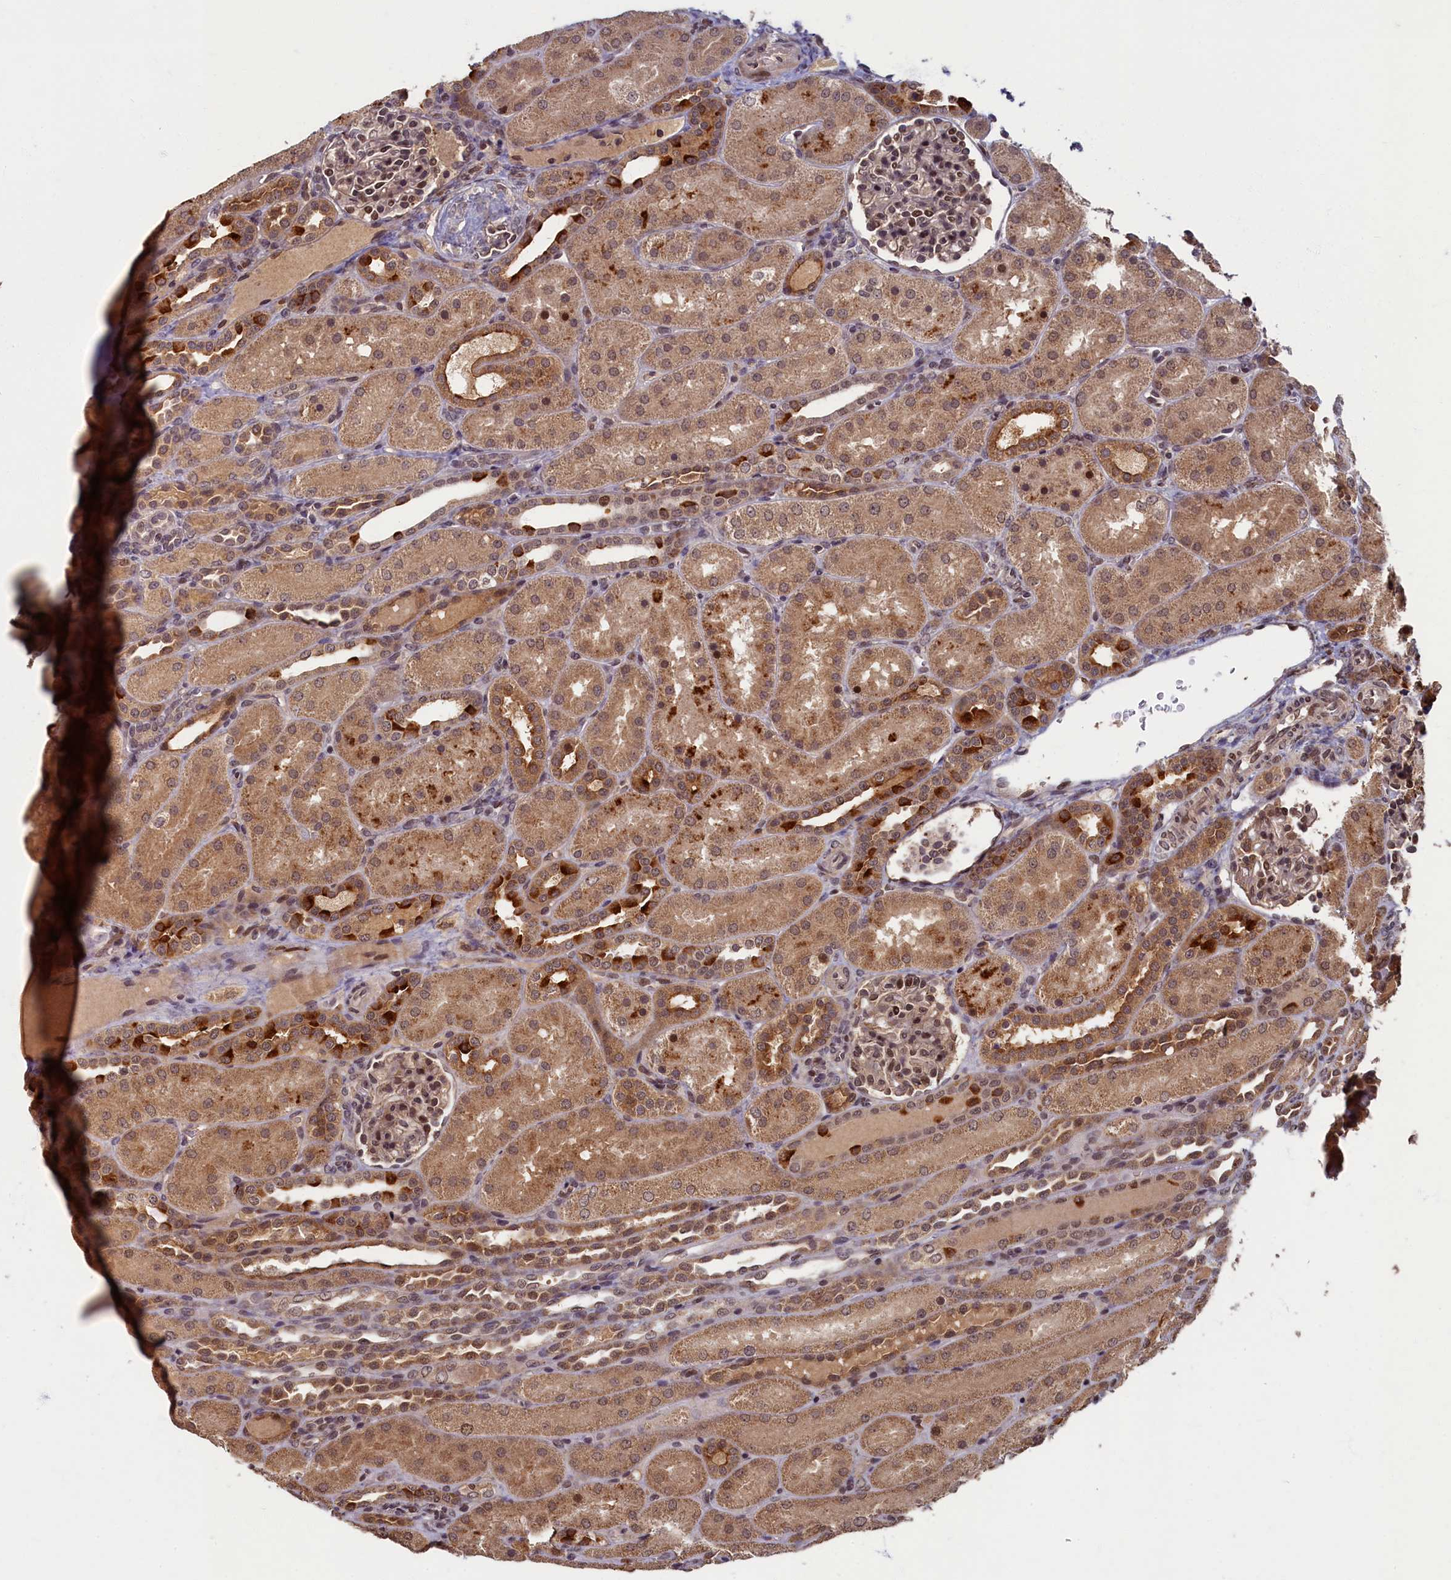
{"staining": {"intensity": "moderate", "quantity": "25%-75%", "location": "nuclear"}, "tissue": "kidney", "cell_type": "Cells in glomeruli", "image_type": "normal", "snomed": [{"axis": "morphology", "description": "Normal tissue, NOS"}, {"axis": "topography", "description": "Kidney"}], "caption": "A high-resolution photomicrograph shows IHC staining of unremarkable kidney, which exhibits moderate nuclear staining in about 25%-75% of cells in glomeruli. (DAB IHC with brightfield microscopy, high magnification).", "gene": "BRCA1", "patient": {"sex": "male", "age": 1}}